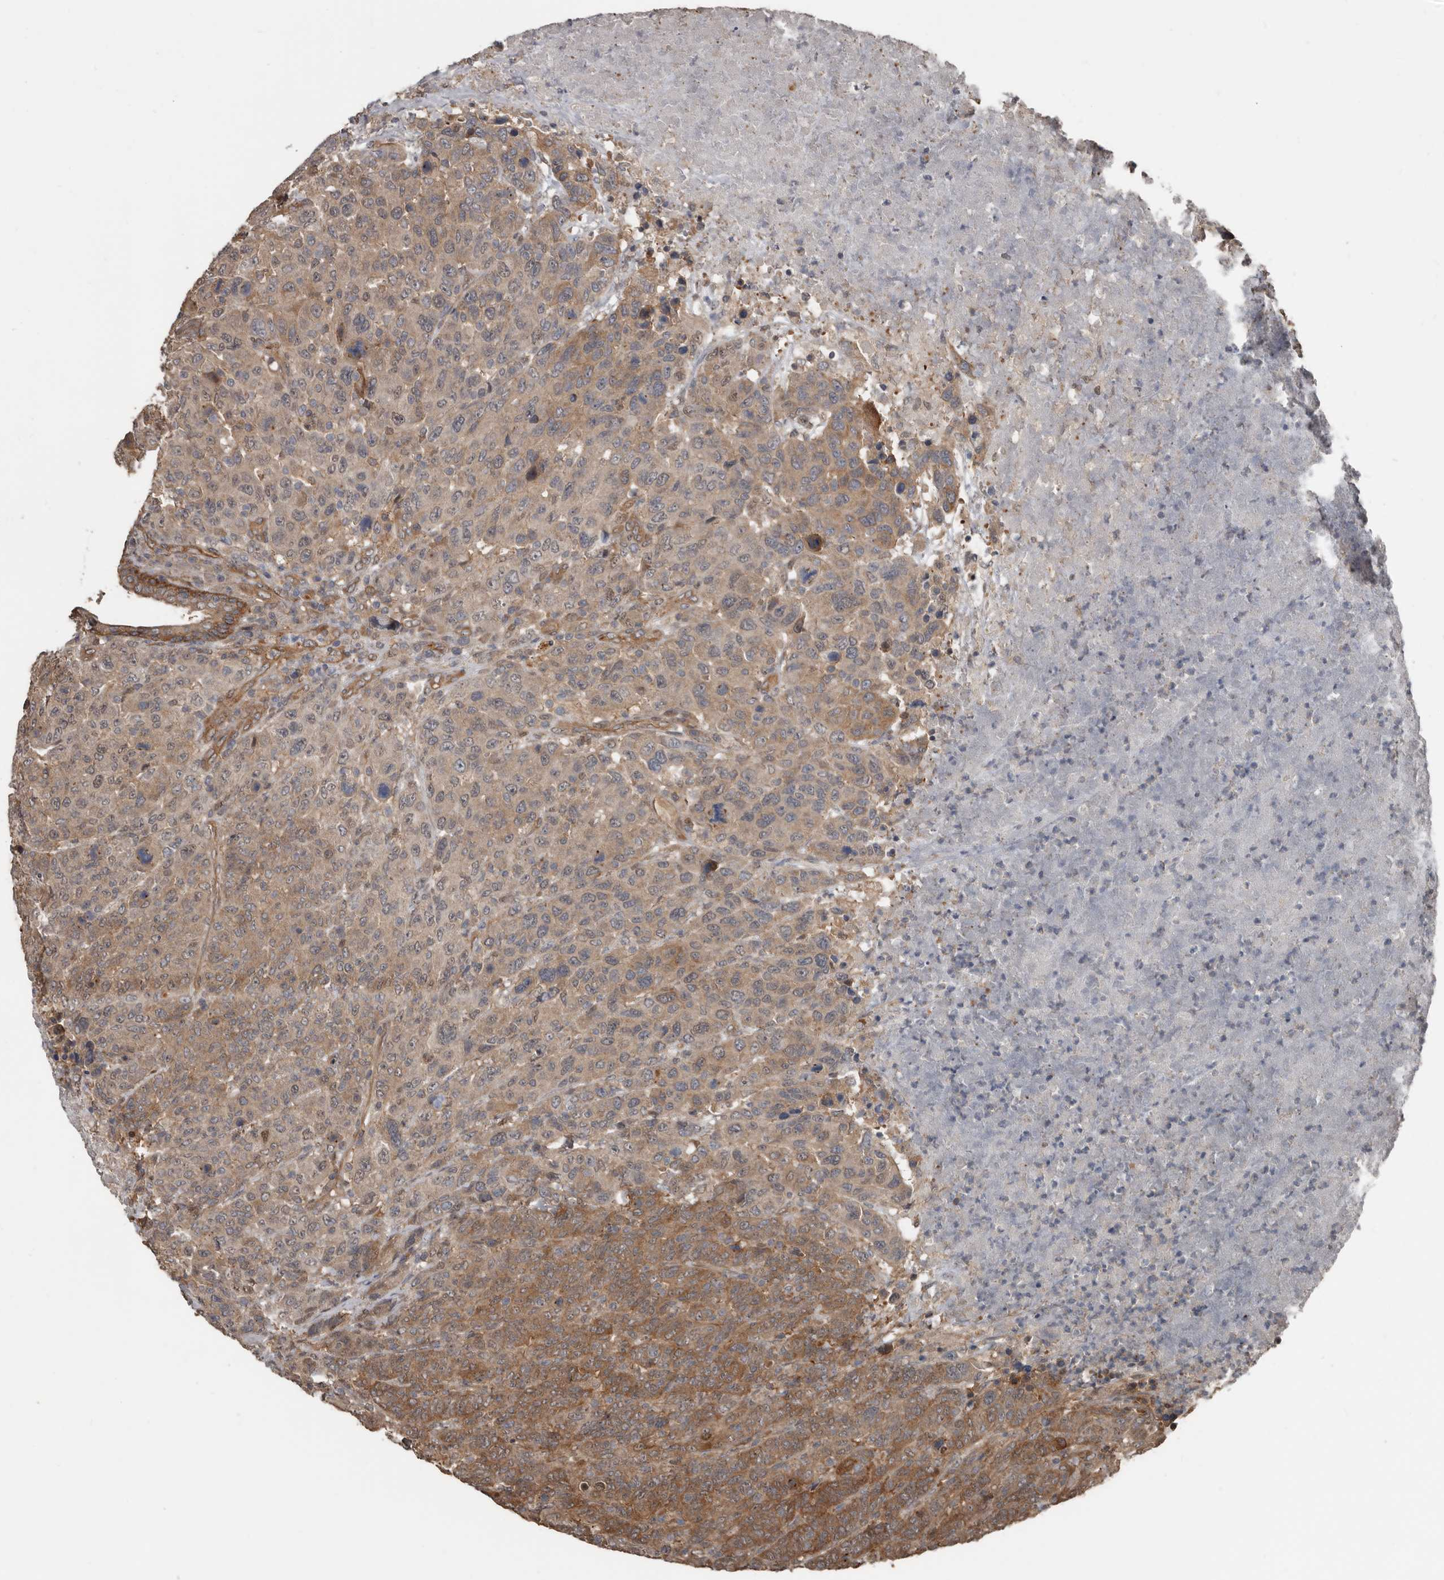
{"staining": {"intensity": "moderate", "quantity": ">75%", "location": "cytoplasmic/membranous"}, "tissue": "breast cancer", "cell_type": "Tumor cells", "image_type": "cancer", "snomed": [{"axis": "morphology", "description": "Duct carcinoma"}, {"axis": "topography", "description": "Breast"}], "caption": "Moderate cytoplasmic/membranous positivity for a protein is identified in approximately >75% of tumor cells of breast cancer using immunohistochemistry (IHC).", "gene": "EXOC3L1", "patient": {"sex": "female", "age": 37}}